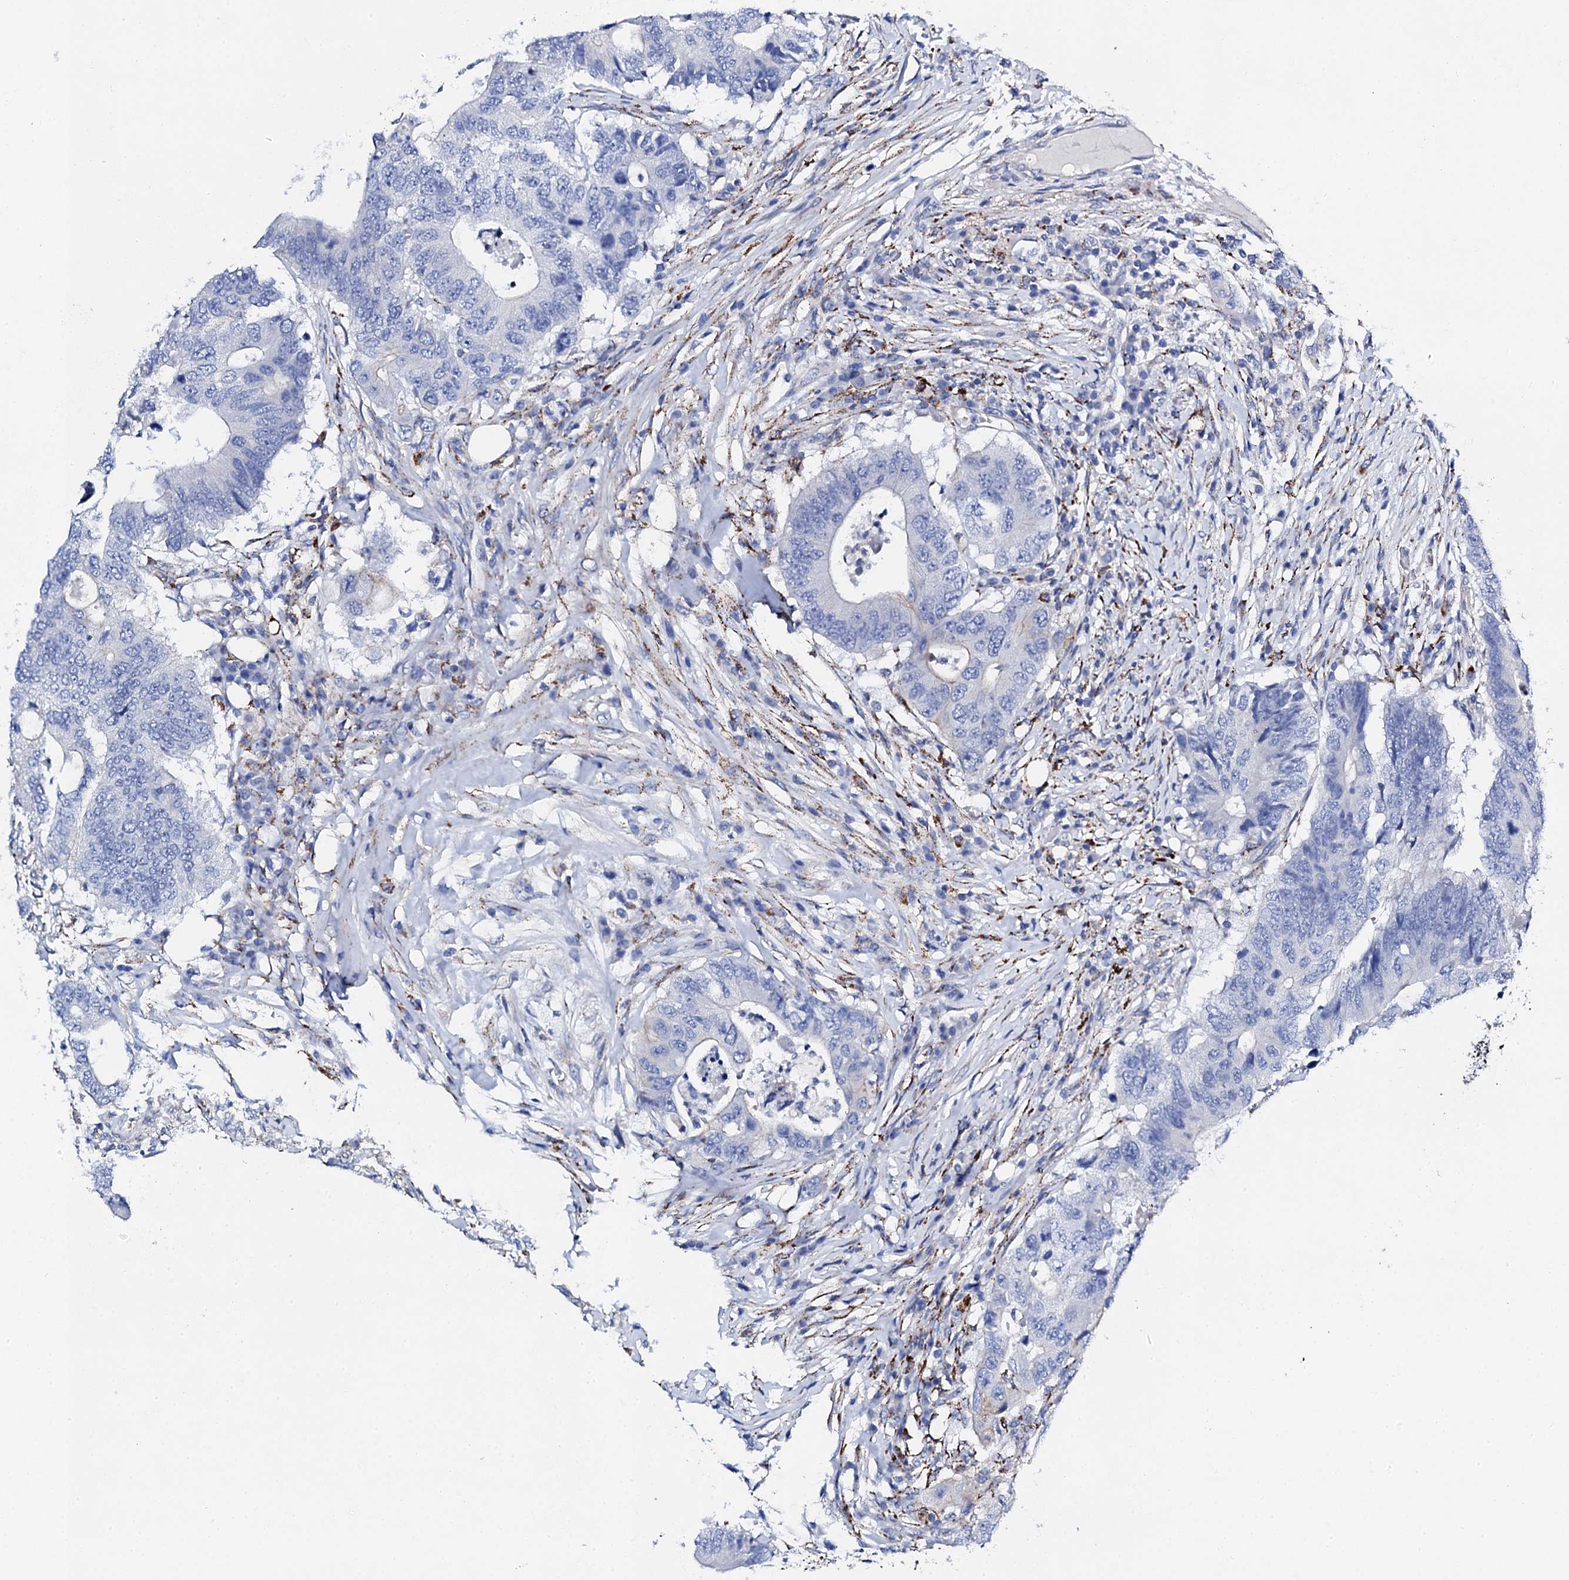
{"staining": {"intensity": "negative", "quantity": "none", "location": "none"}, "tissue": "colorectal cancer", "cell_type": "Tumor cells", "image_type": "cancer", "snomed": [{"axis": "morphology", "description": "Adenocarcinoma, NOS"}, {"axis": "topography", "description": "Colon"}], "caption": "Protein analysis of colorectal cancer (adenocarcinoma) exhibits no significant staining in tumor cells.", "gene": "KLHL32", "patient": {"sex": "male", "age": 71}}